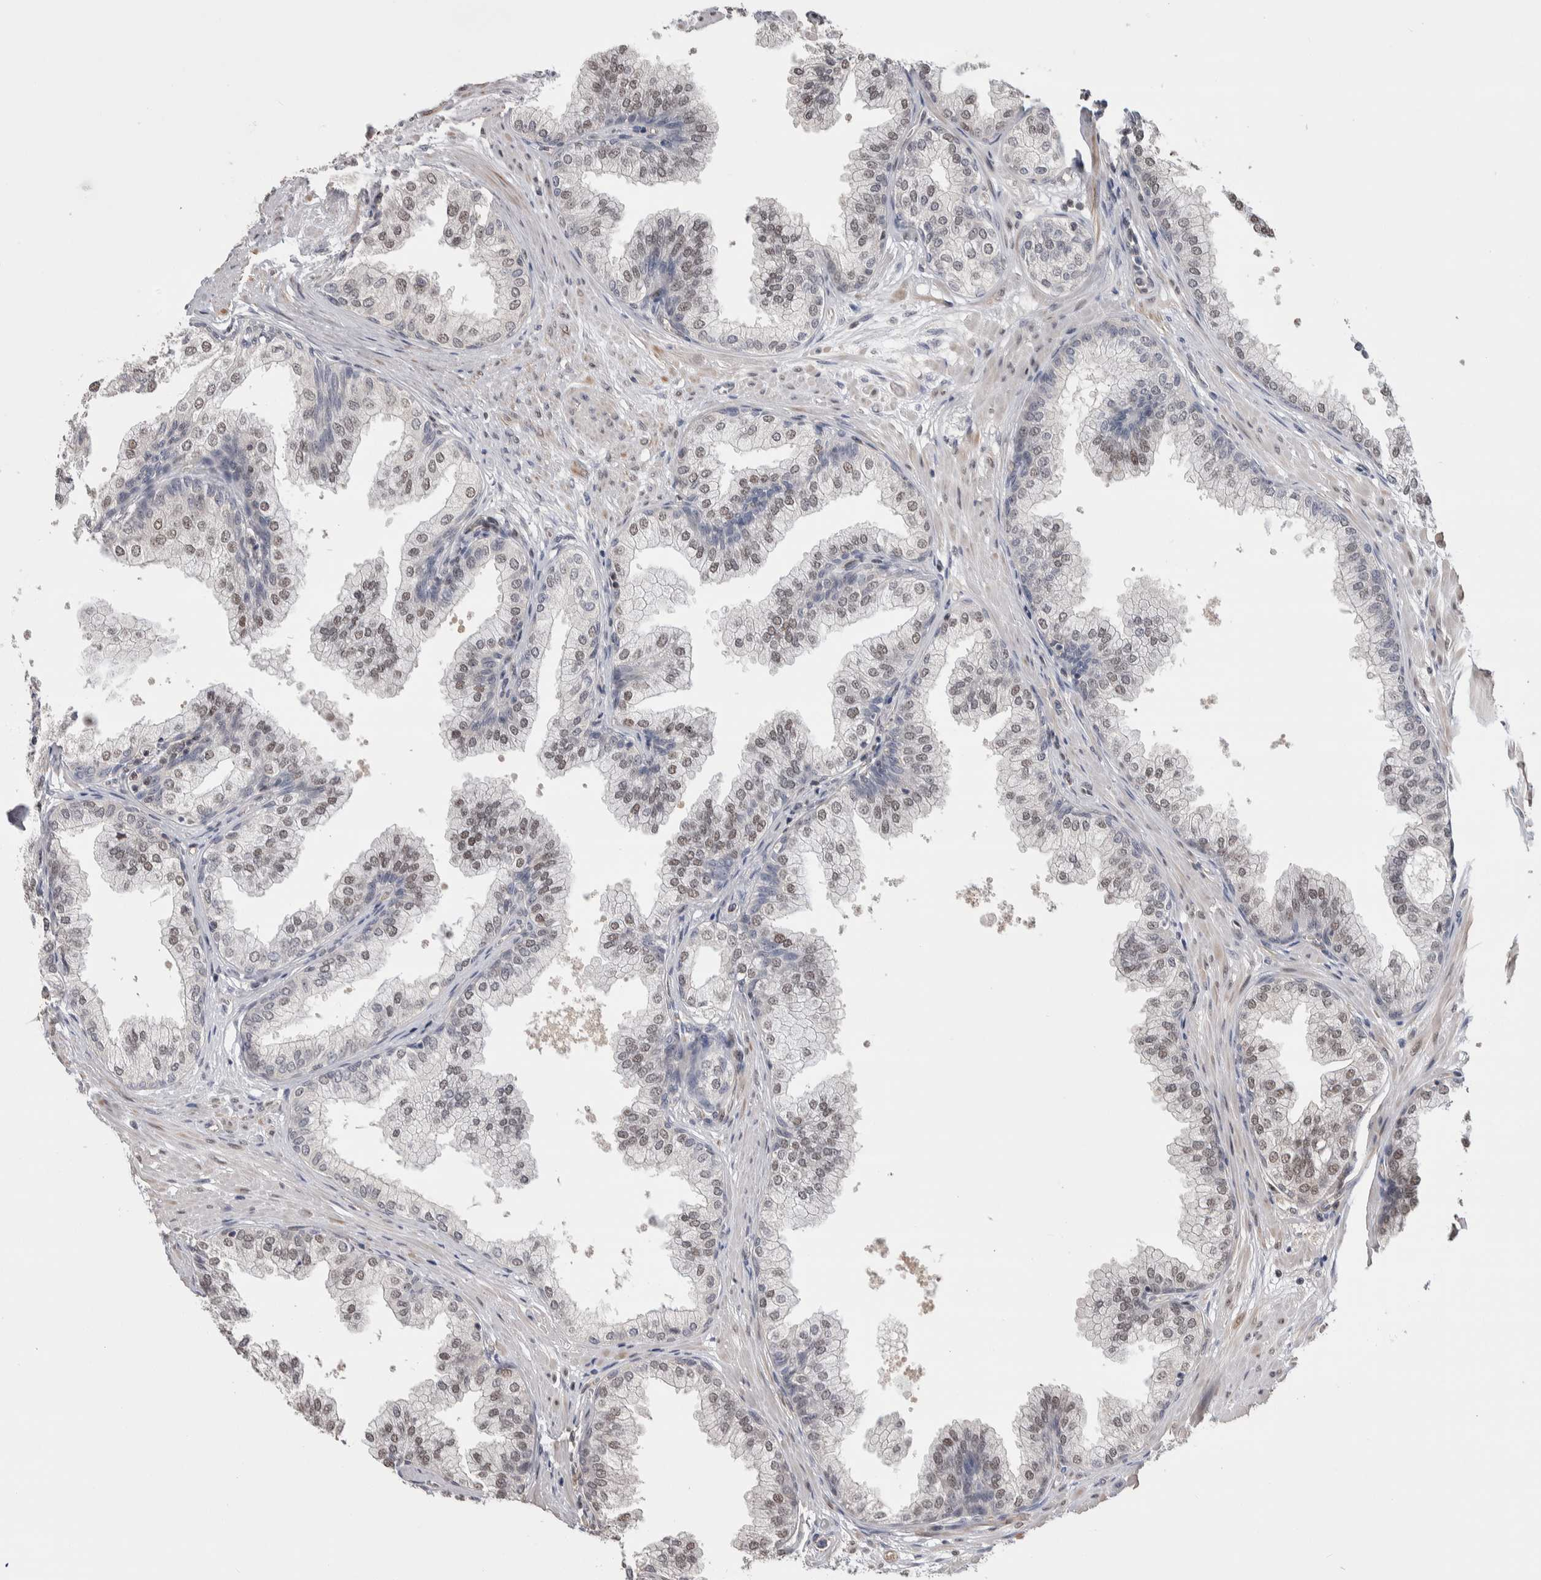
{"staining": {"intensity": "weak", "quantity": ">75%", "location": "nuclear"}, "tissue": "prostate", "cell_type": "Glandular cells", "image_type": "normal", "snomed": [{"axis": "morphology", "description": "Normal tissue, NOS"}, {"axis": "morphology", "description": "Urothelial carcinoma, Low grade"}, {"axis": "topography", "description": "Urinary bladder"}, {"axis": "topography", "description": "Prostate"}], "caption": "Protein staining of normal prostate demonstrates weak nuclear staining in about >75% of glandular cells.", "gene": "ZBTB49", "patient": {"sex": "male", "age": 60}}